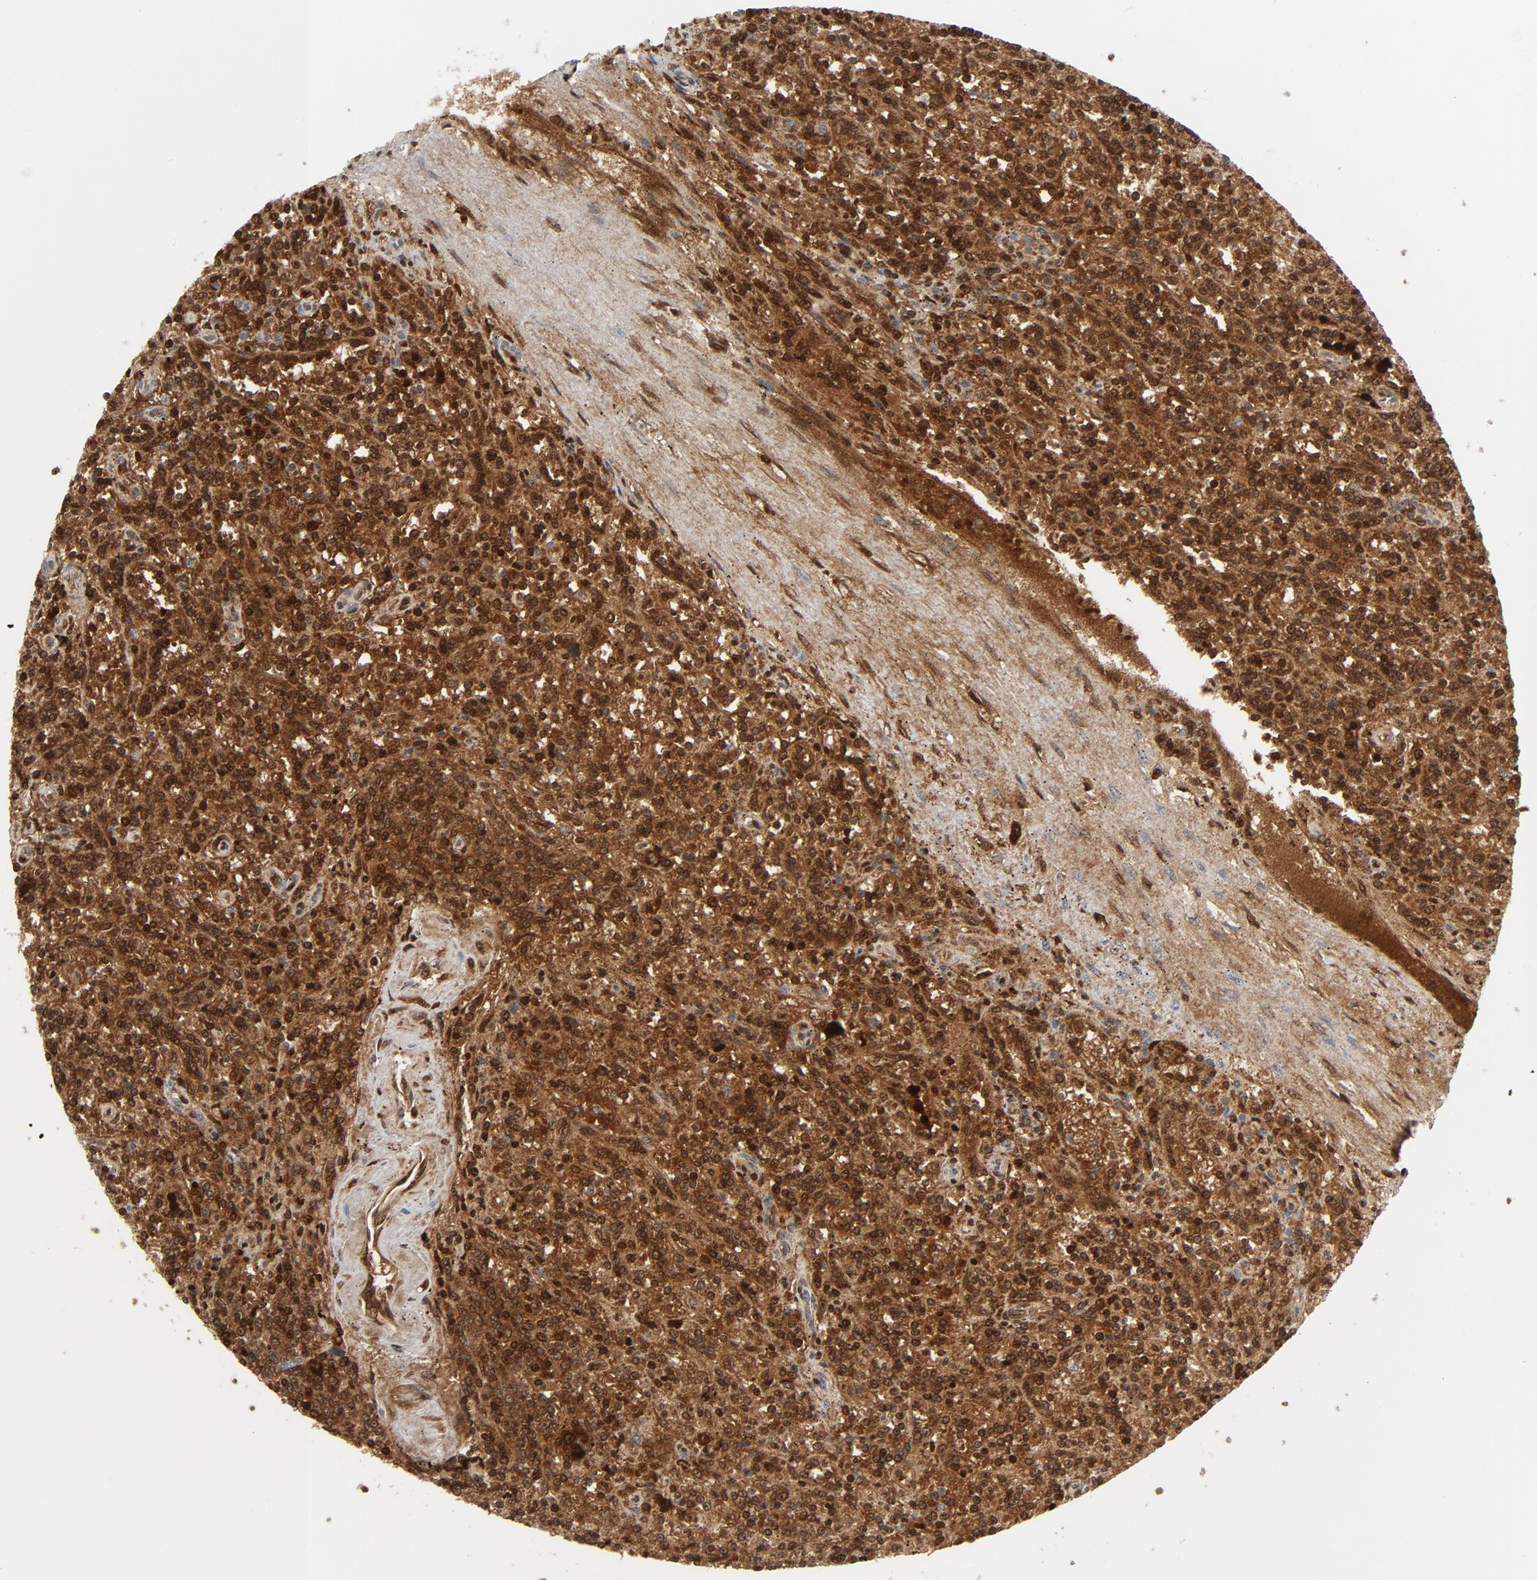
{"staining": {"intensity": "strong", "quantity": ">75%", "location": "cytoplasmic/membranous,nuclear"}, "tissue": "lymphoma", "cell_type": "Tumor cells", "image_type": "cancer", "snomed": [{"axis": "morphology", "description": "Malignant lymphoma, non-Hodgkin's type, Low grade"}, {"axis": "topography", "description": "Spleen"}], "caption": "Immunohistochemistry (IHC) (DAB) staining of human low-grade malignant lymphoma, non-Hodgkin's type reveals strong cytoplasmic/membranous and nuclear protein staining in about >75% of tumor cells. The protein is shown in brown color, while the nuclei are stained blue.", "gene": "PRDX1", "patient": {"sex": "male", "age": 73}}